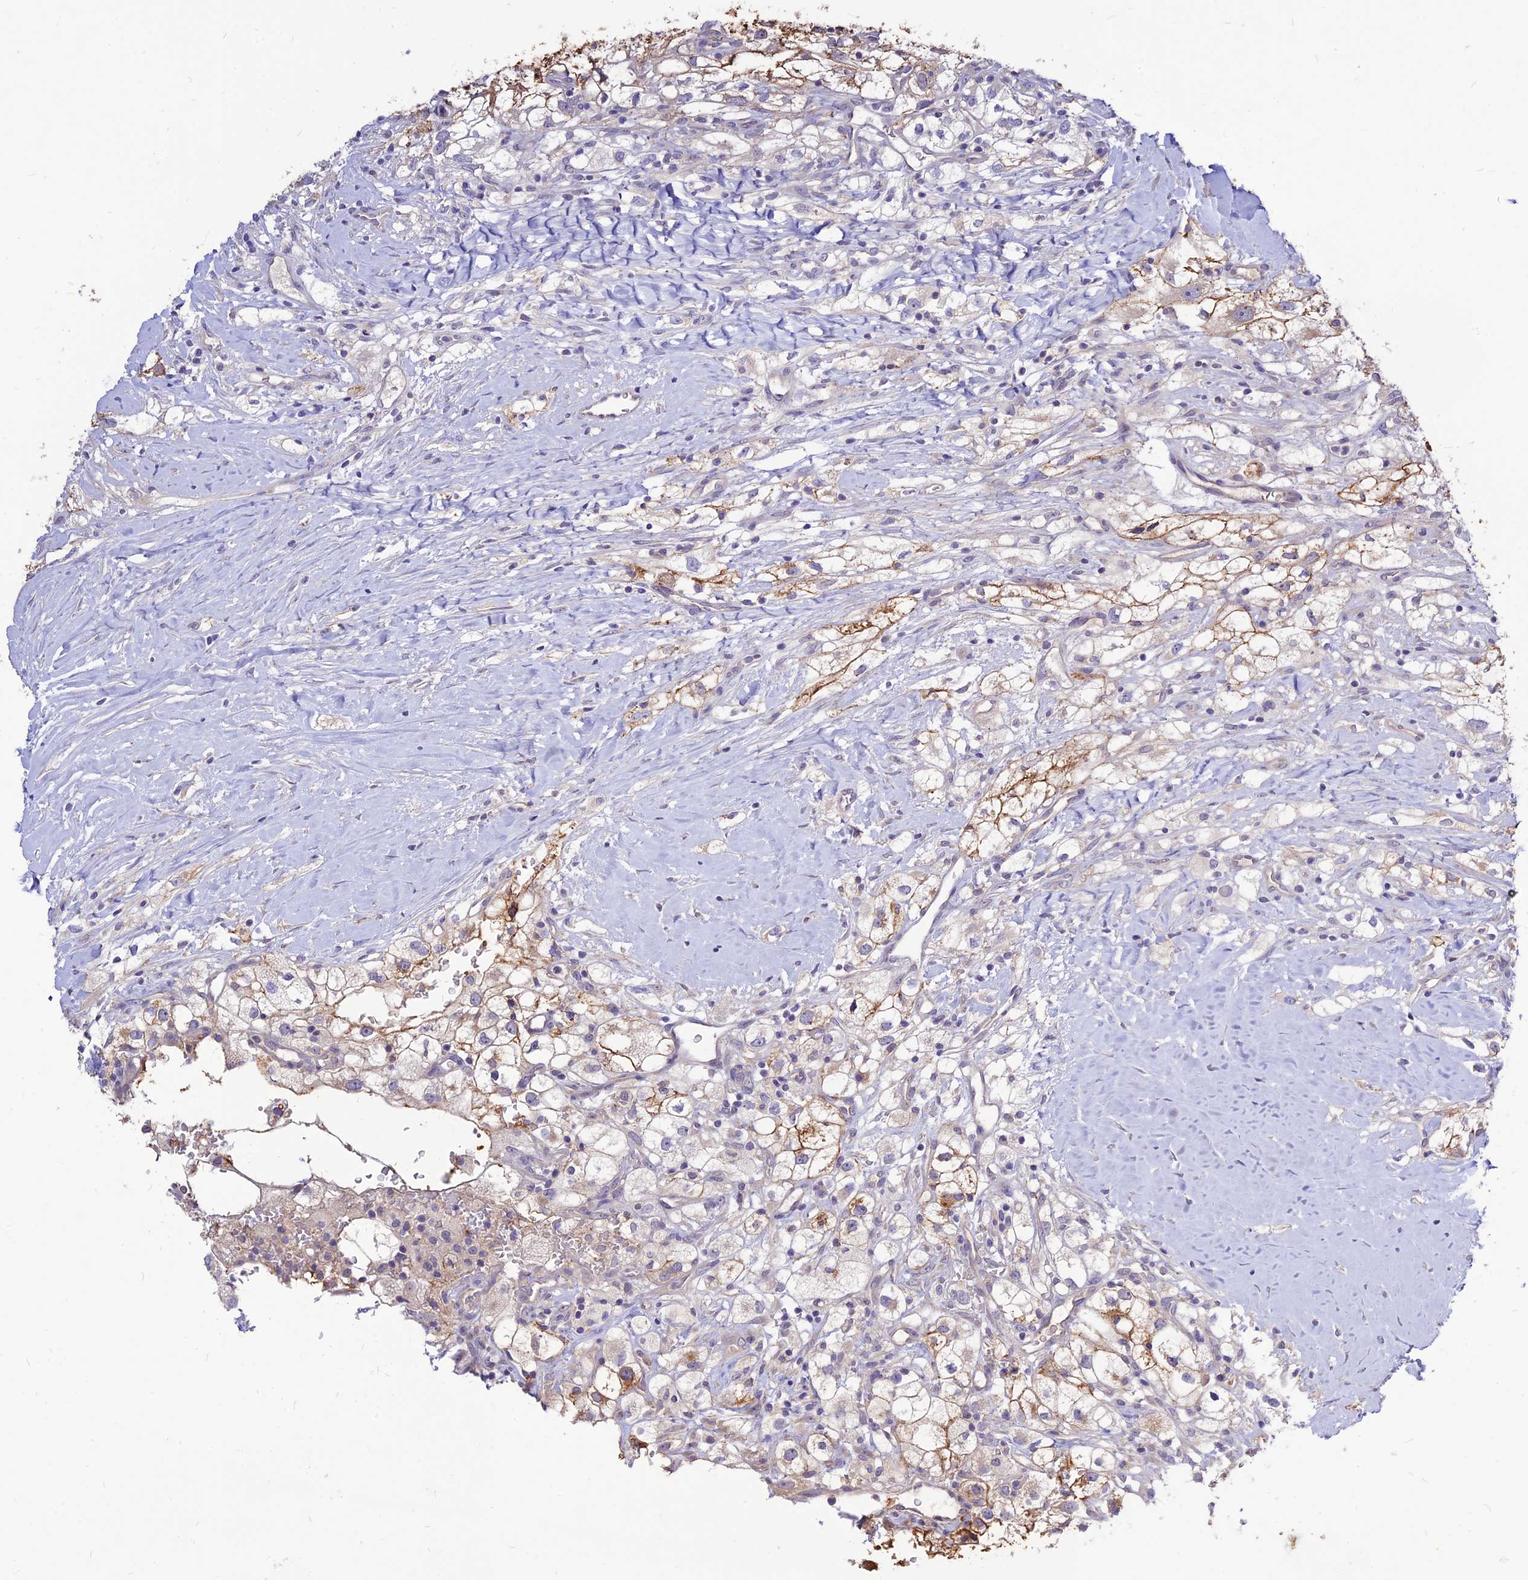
{"staining": {"intensity": "moderate", "quantity": "<25%", "location": "cytoplasmic/membranous"}, "tissue": "renal cancer", "cell_type": "Tumor cells", "image_type": "cancer", "snomed": [{"axis": "morphology", "description": "Adenocarcinoma, NOS"}, {"axis": "topography", "description": "Kidney"}], "caption": "Protein positivity by IHC exhibits moderate cytoplasmic/membranous expression in about <25% of tumor cells in renal cancer (adenocarcinoma).", "gene": "CZIB", "patient": {"sex": "male", "age": 59}}